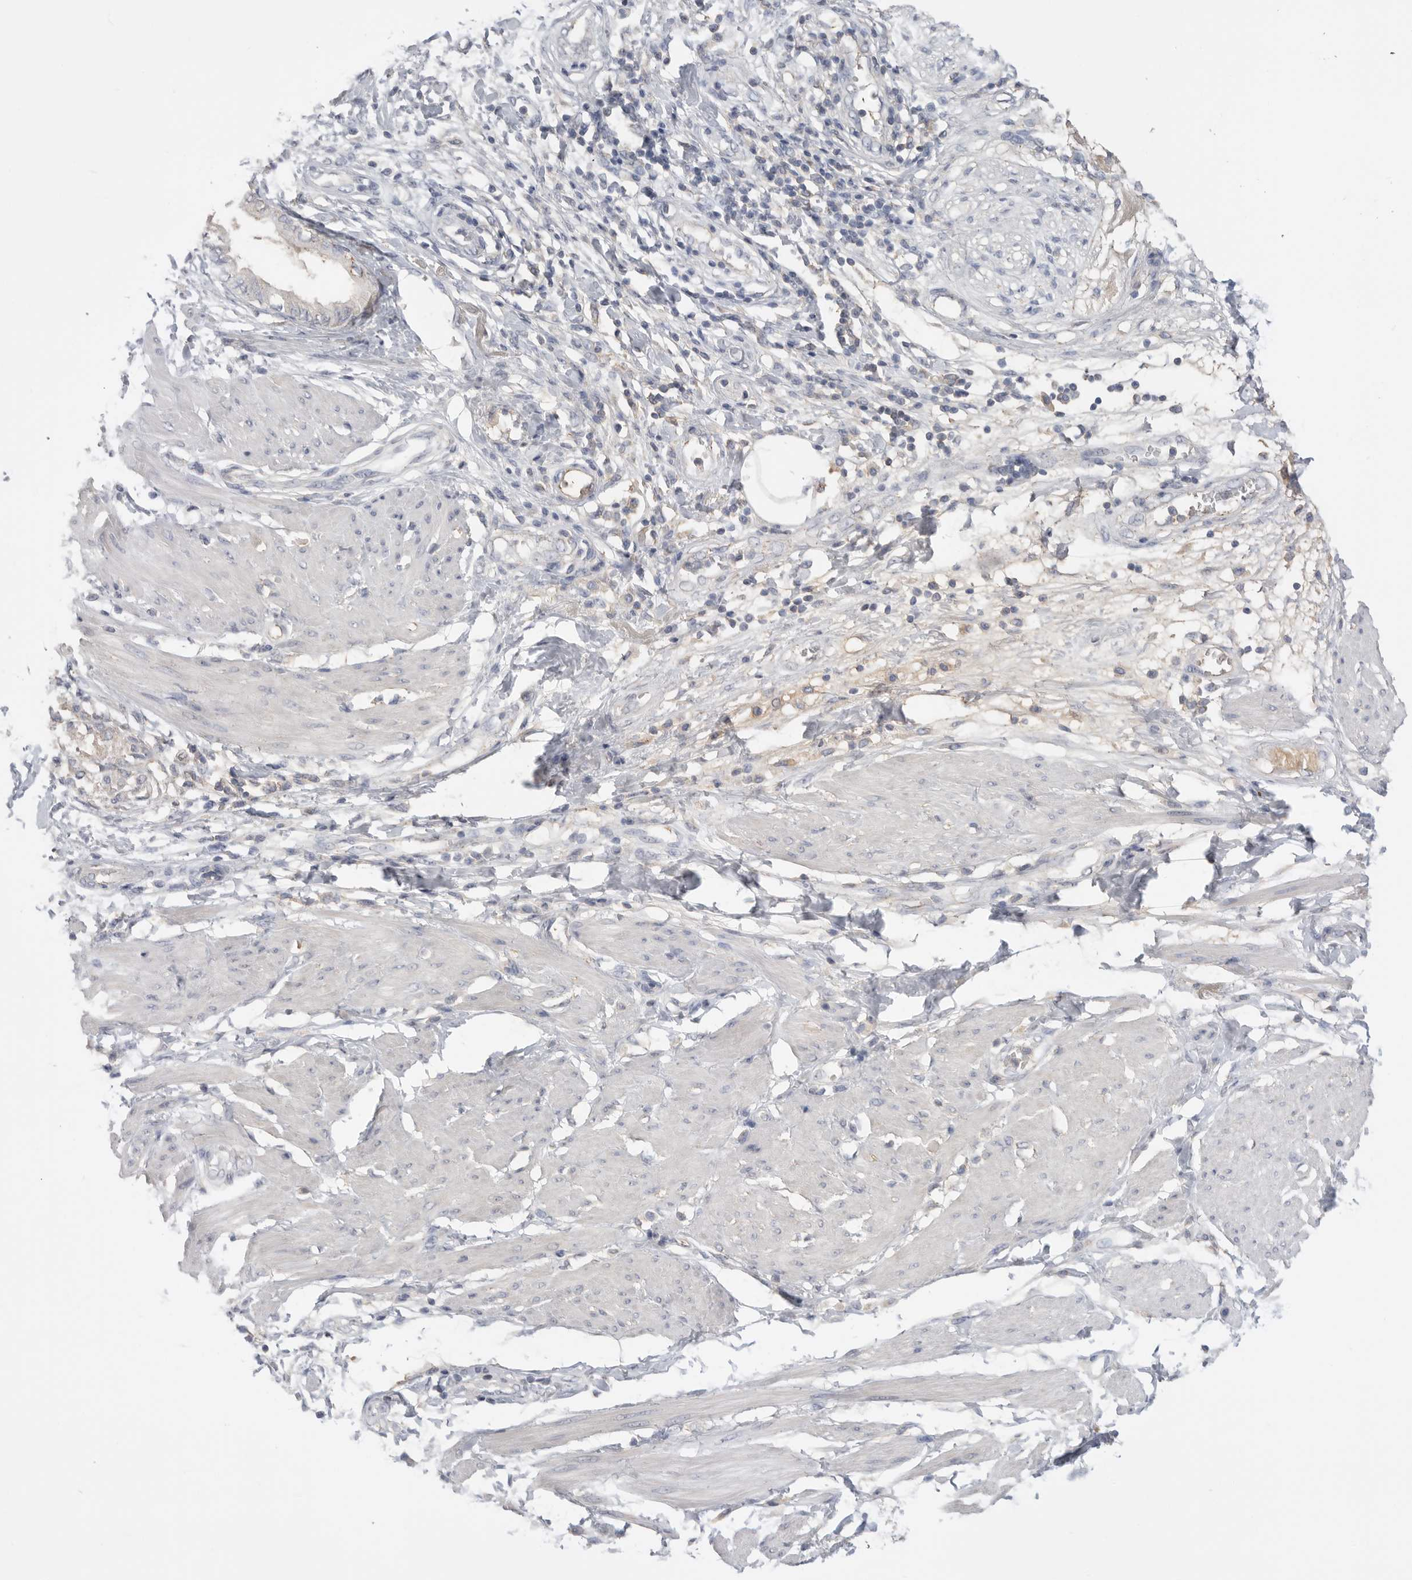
{"staining": {"intensity": "negative", "quantity": "none", "location": "none"}, "tissue": "pancreatic cancer", "cell_type": "Tumor cells", "image_type": "cancer", "snomed": [{"axis": "morphology", "description": "Normal tissue, NOS"}, {"axis": "morphology", "description": "Adenocarcinoma, NOS"}, {"axis": "topography", "description": "Pancreas"}, {"axis": "topography", "description": "Duodenum"}], "caption": "Pancreatic cancer (adenocarcinoma) was stained to show a protein in brown. There is no significant expression in tumor cells.", "gene": "APOA2", "patient": {"sex": "female", "age": 60}}